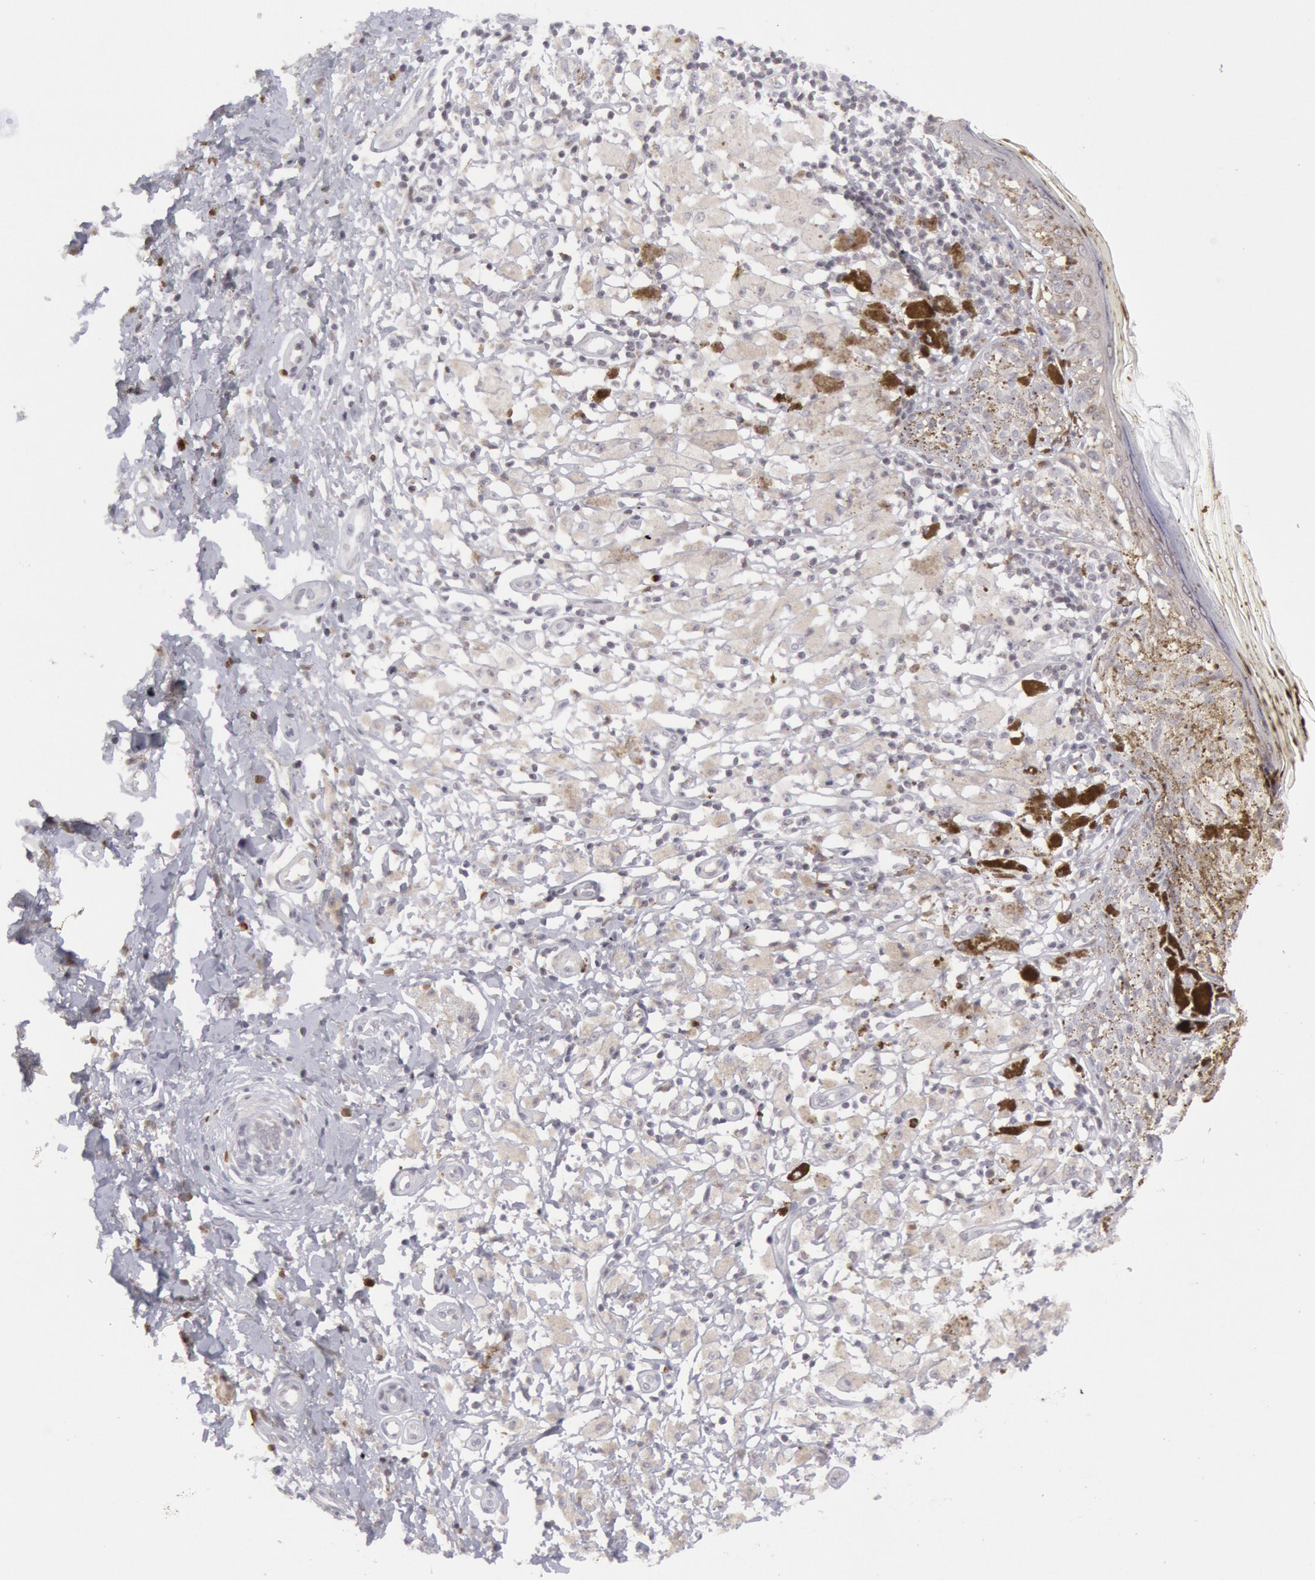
{"staining": {"intensity": "negative", "quantity": "none", "location": "none"}, "tissue": "melanoma", "cell_type": "Tumor cells", "image_type": "cancer", "snomed": [{"axis": "morphology", "description": "Malignant melanoma, NOS"}, {"axis": "topography", "description": "Skin"}], "caption": "Immunohistochemistry photomicrograph of neoplastic tissue: human malignant melanoma stained with DAB exhibits no significant protein expression in tumor cells. (DAB immunohistochemistry (IHC) visualized using brightfield microscopy, high magnification).", "gene": "PTGS2", "patient": {"sex": "male", "age": 88}}